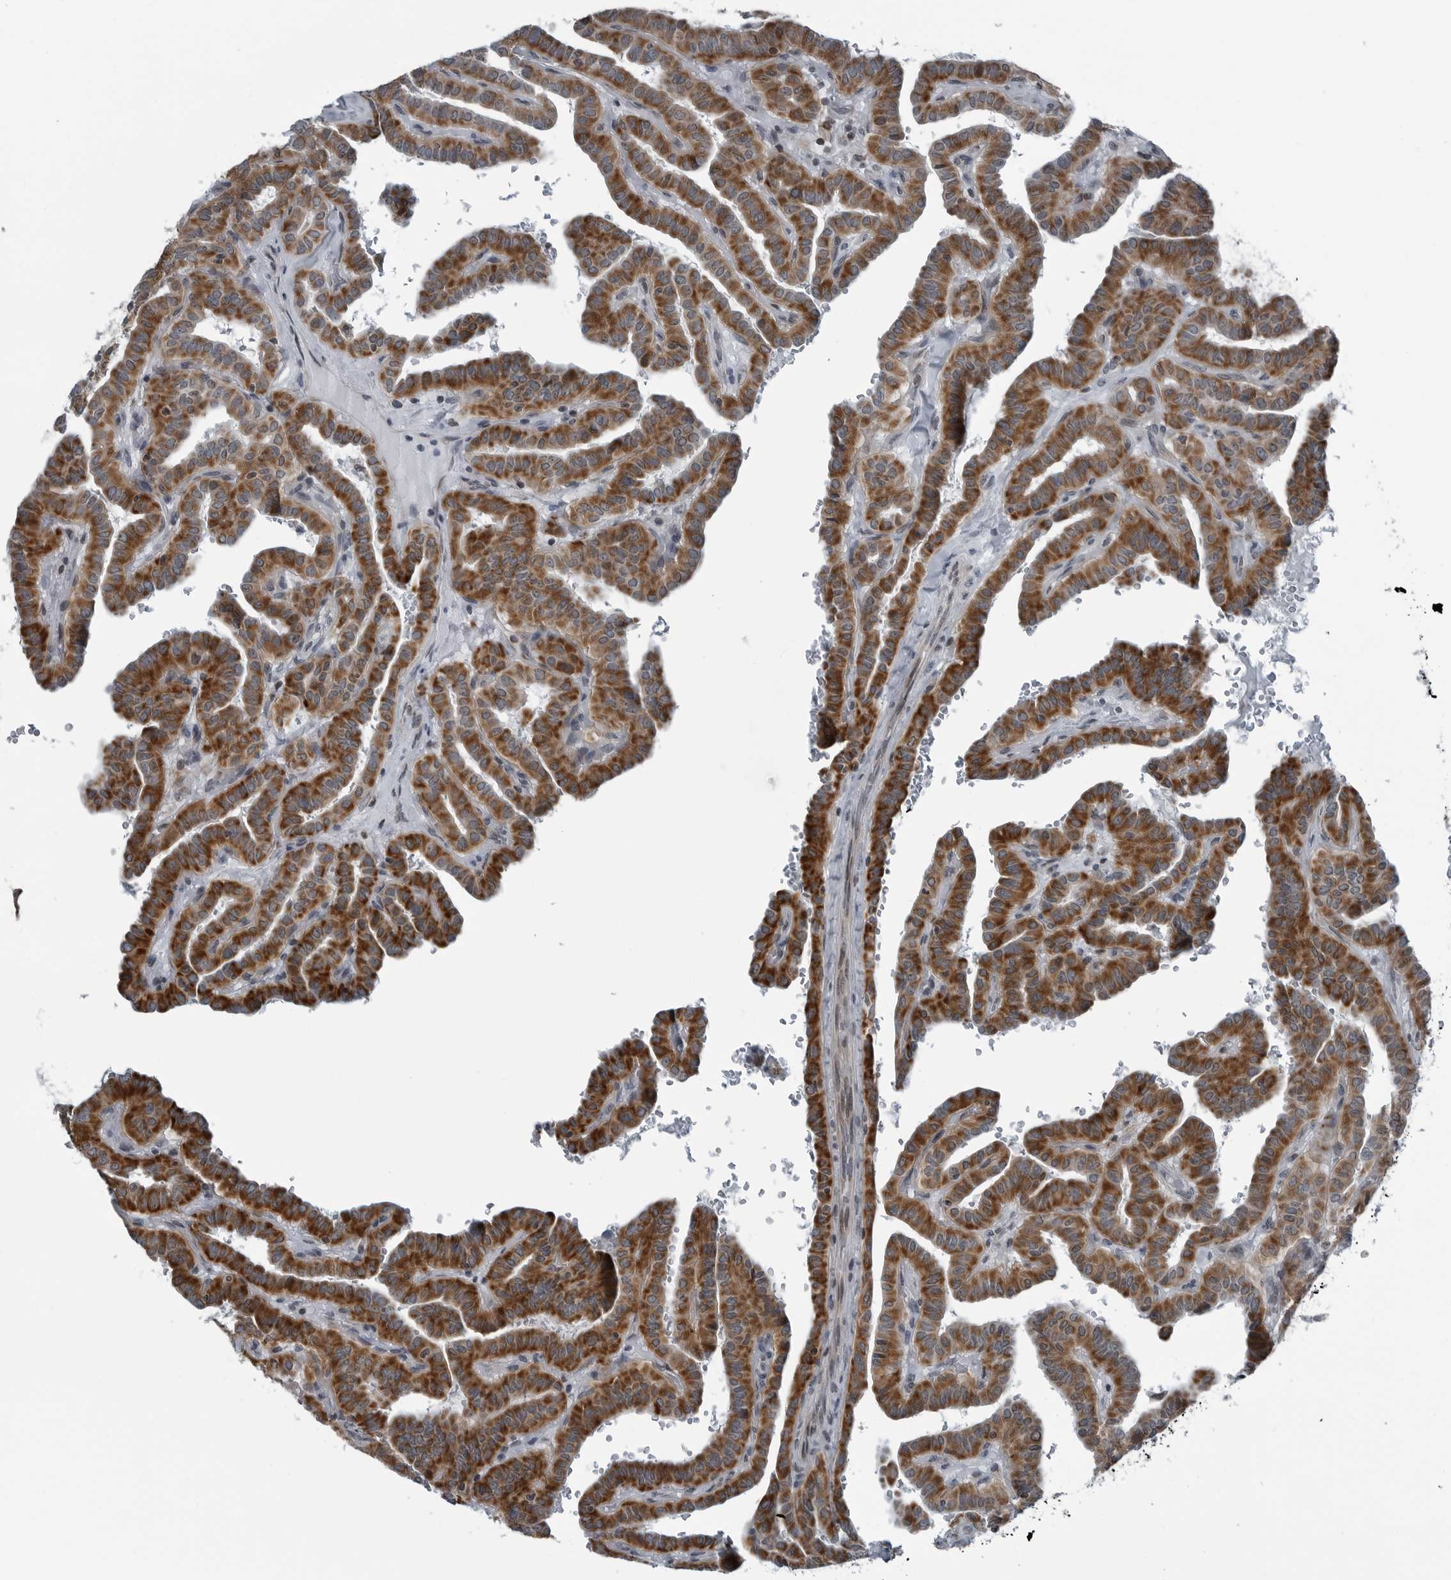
{"staining": {"intensity": "strong", "quantity": ">75%", "location": "cytoplasmic/membranous"}, "tissue": "thyroid cancer", "cell_type": "Tumor cells", "image_type": "cancer", "snomed": [{"axis": "morphology", "description": "Papillary adenocarcinoma, NOS"}, {"axis": "topography", "description": "Thyroid gland"}], "caption": "Papillary adenocarcinoma (thyroid) was stained to show a protein in brown. There is high levels of strong cytoplasmic/membranous expression in about >75% of tumor cells. (IHC, brightfield microscopy, high magnification).", "gene": "GAK", "patient": {"sex": "male", "age": 77}}